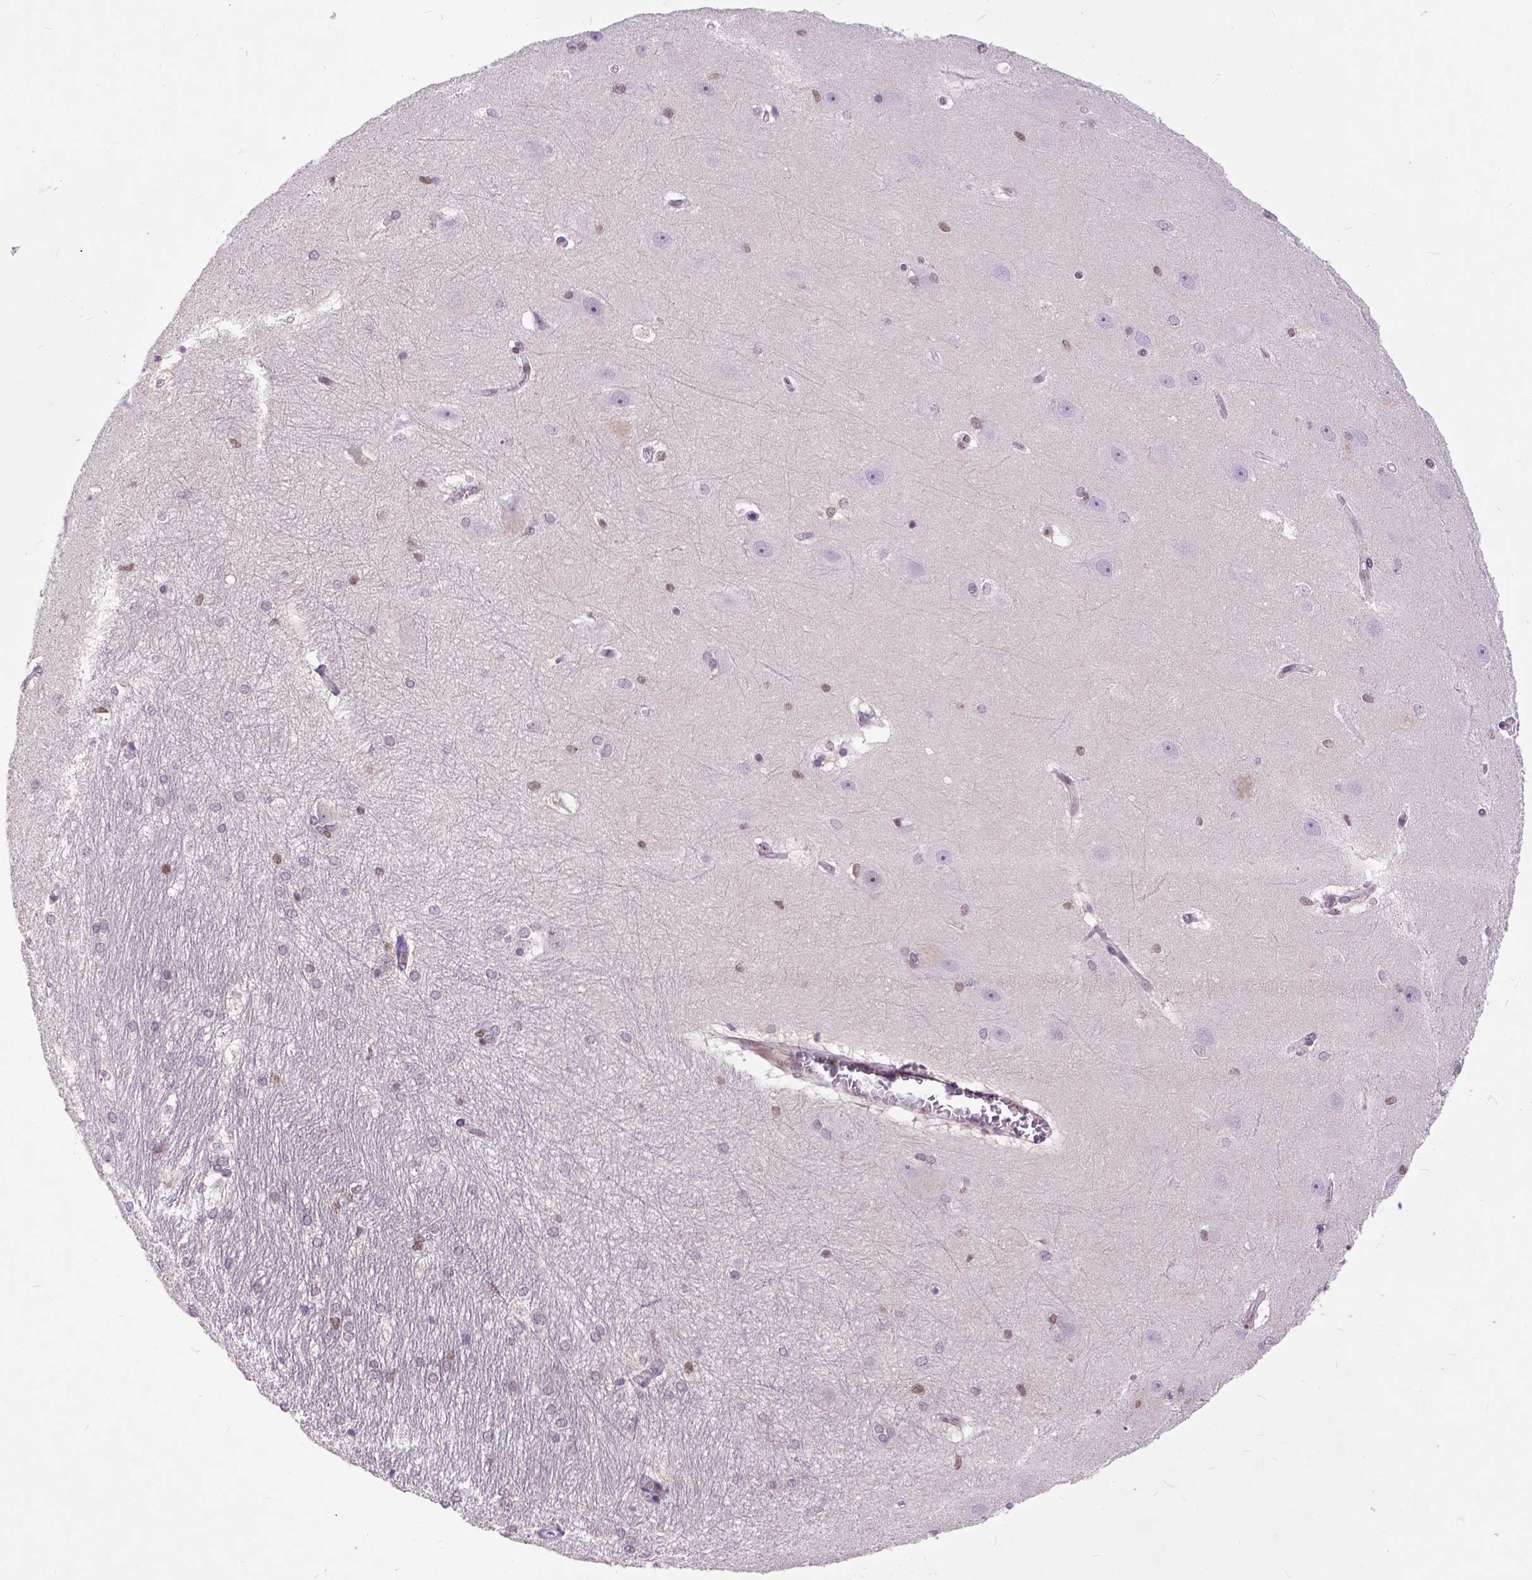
{"staining": {"intensity": "moderate", "quantity": ">75%", "location": "nuclear"}, "tissue": "hippocampus", "cell_type": "Glial cells", "image_type": "normal", "snomed": [{"axis": "morphology", "description": "Normal tissue, NOS"}, {"axis": "topography", "description": "Cerebral cortex"}, {"axis": "topography", "description": "Hippocampus"}], "caption": "Protein expression analysis of benign human hippocampus reveals moderate nuclear positivity in approximately >75% of glial cells.", "gene": "RCC2", "patient": {"sex": "female", "age": 19}}